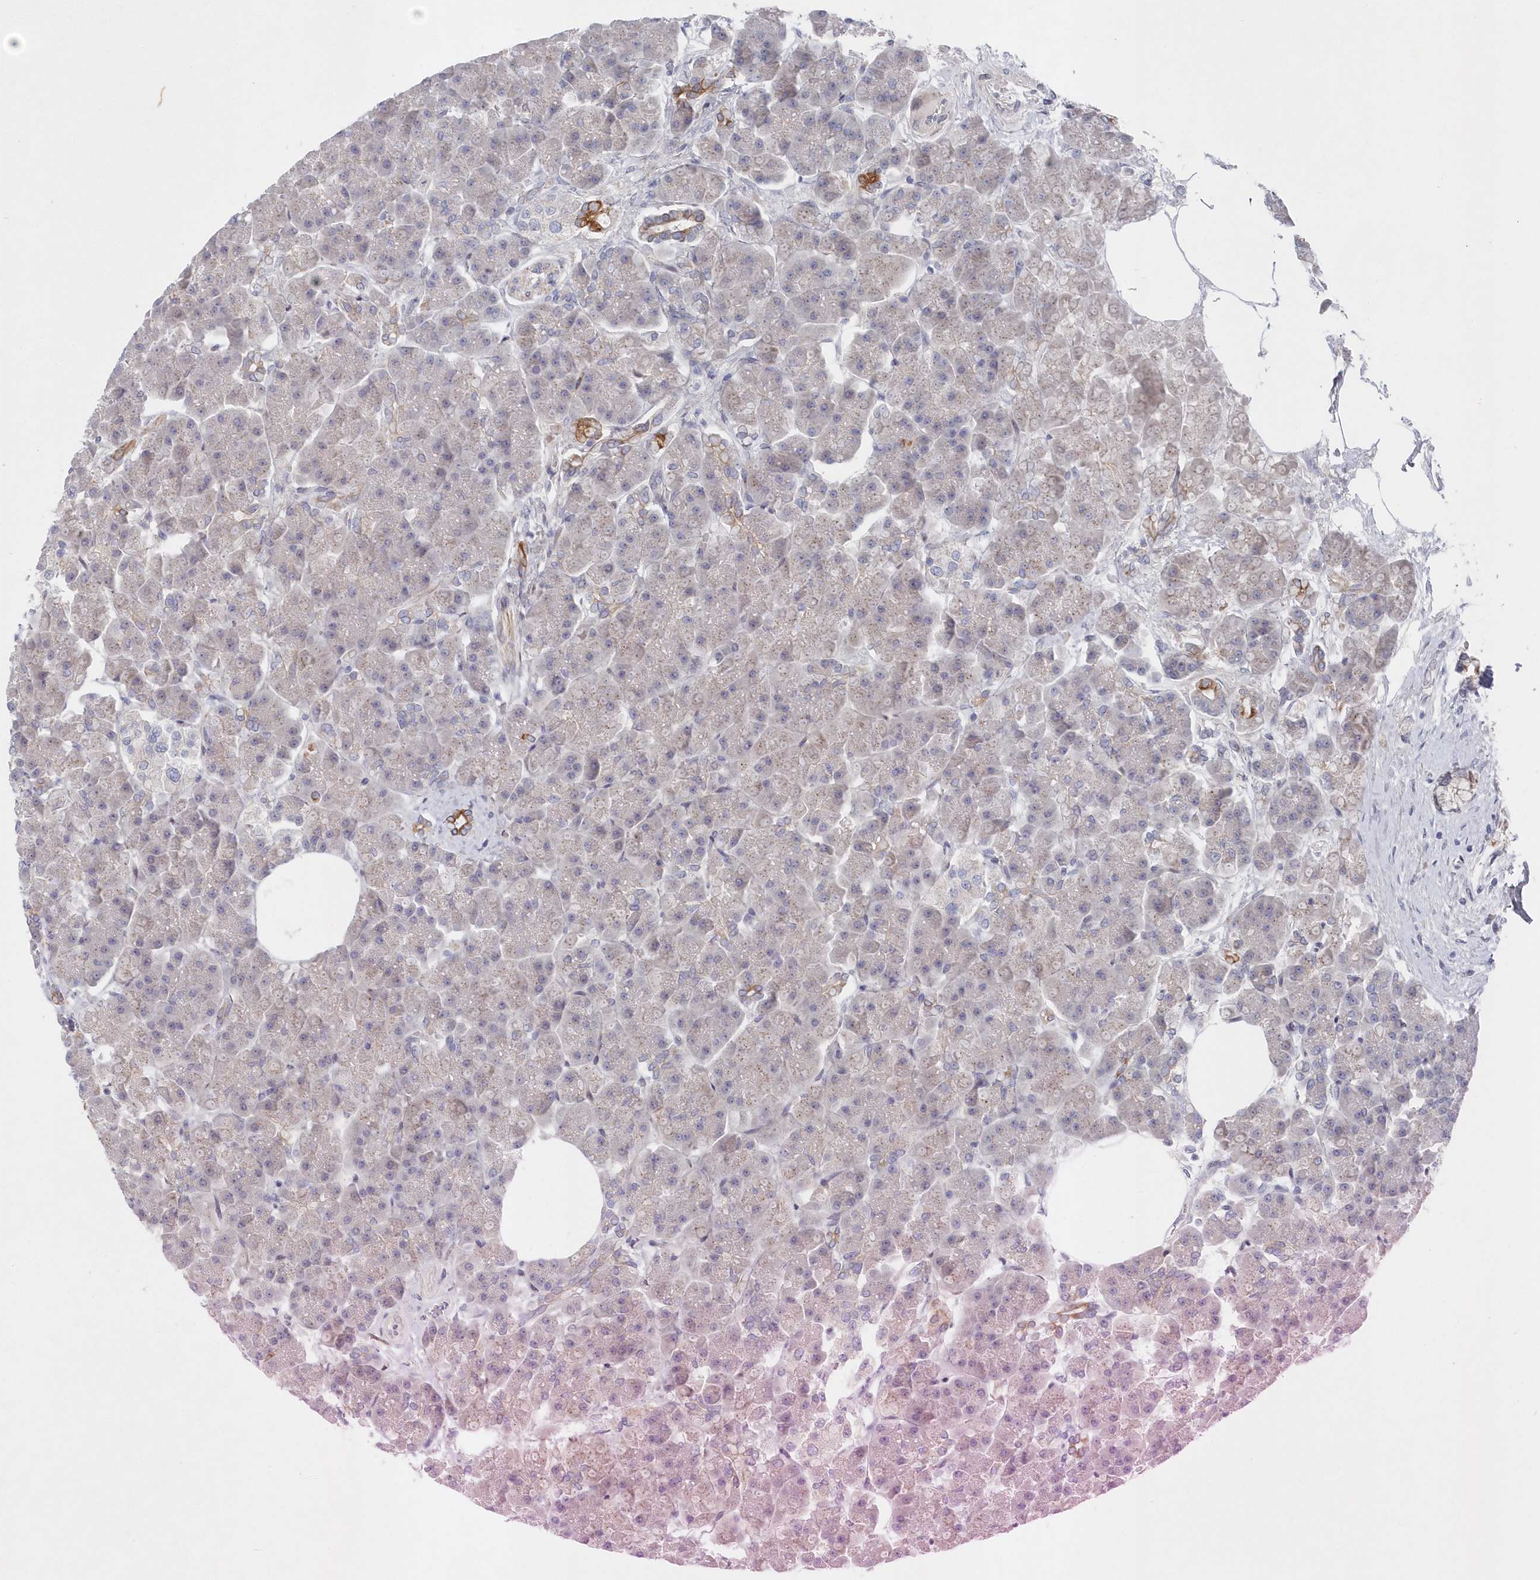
{"staining": {"intensity": "moderate", "quantity": "<25%", "location": "cytoplasmic/membranous"}, "tissue": "pancreas", "cell_type": "Exocrine glandular cells", "image_type": "normal", "snomed": [{"axis": "morphology", "description": "Normal tissue, NOS"}, {"axis": "topography", "description": "Pancreas"}], "caption": "Immunohistochemistry (DAB (3,3'-diaminobenzidine)) staining of benign pancreas shows moderate cytoplasmic/membranous protein positivity in approximately <25% of exocrine glandular cells.", "gene": "KIAA1586", "patient": {"sex": "female", "age": 70}}